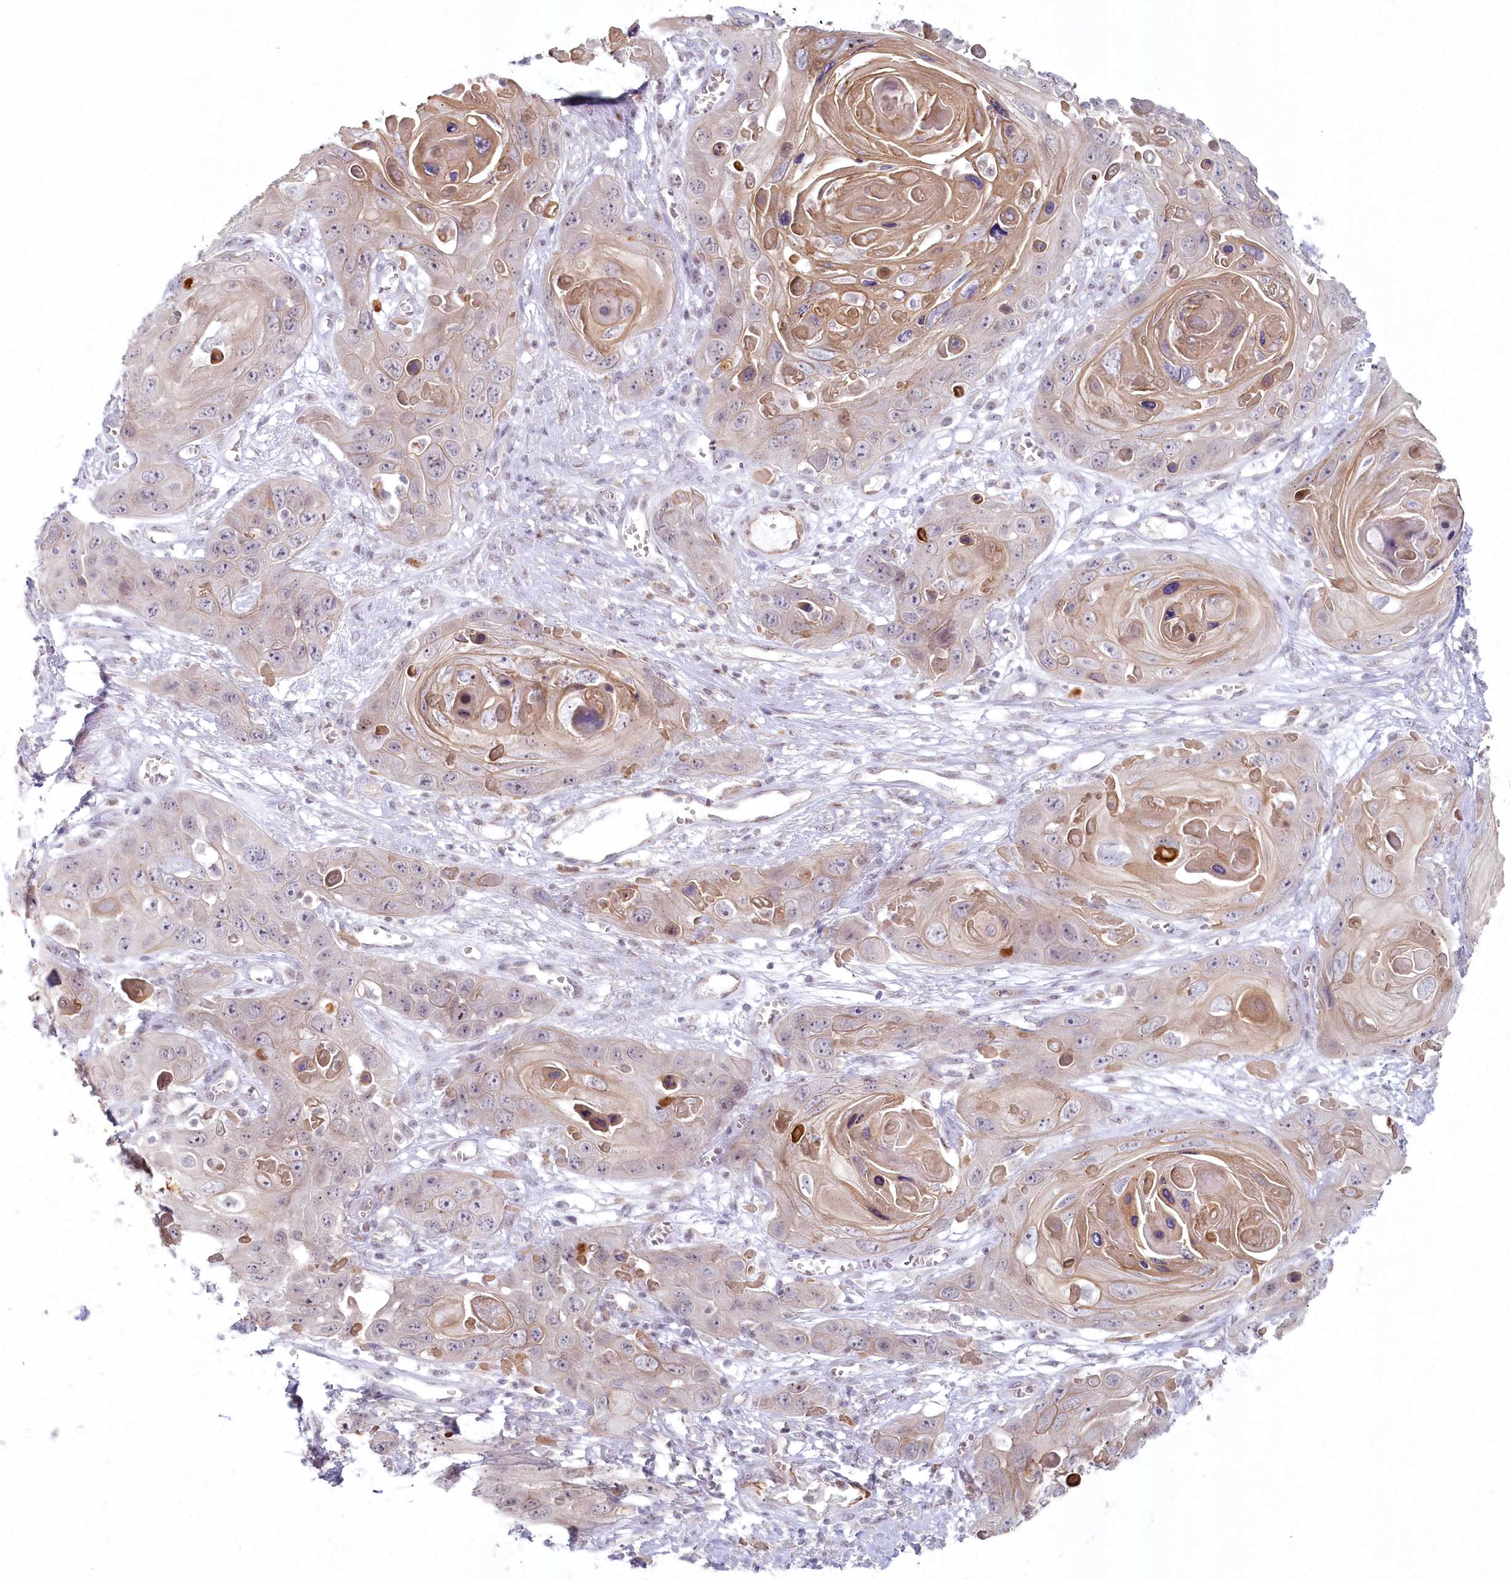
{"staining": {"intensity": "moderate", "quantity": "25%-75%", "location": "cytoplasmic/membranous"}, "tissue": "skin cancer", "cell_type": "Tumor cells", "image_type": "cancer", "snomed": [{"axis": "morphology", "description": "Squamous cell carcinoma, NOS"}, {"axis": "topography", "description": "Skin"}], "caption": "Protein expression analysis of squamous cell carcinoma (skin) demonstrates moderate cytoplasmic/membranous expression in about 25%-75% of tumor cells.", "gene": "ABHD8", "patient": {"sex": "male", "age": 55}}